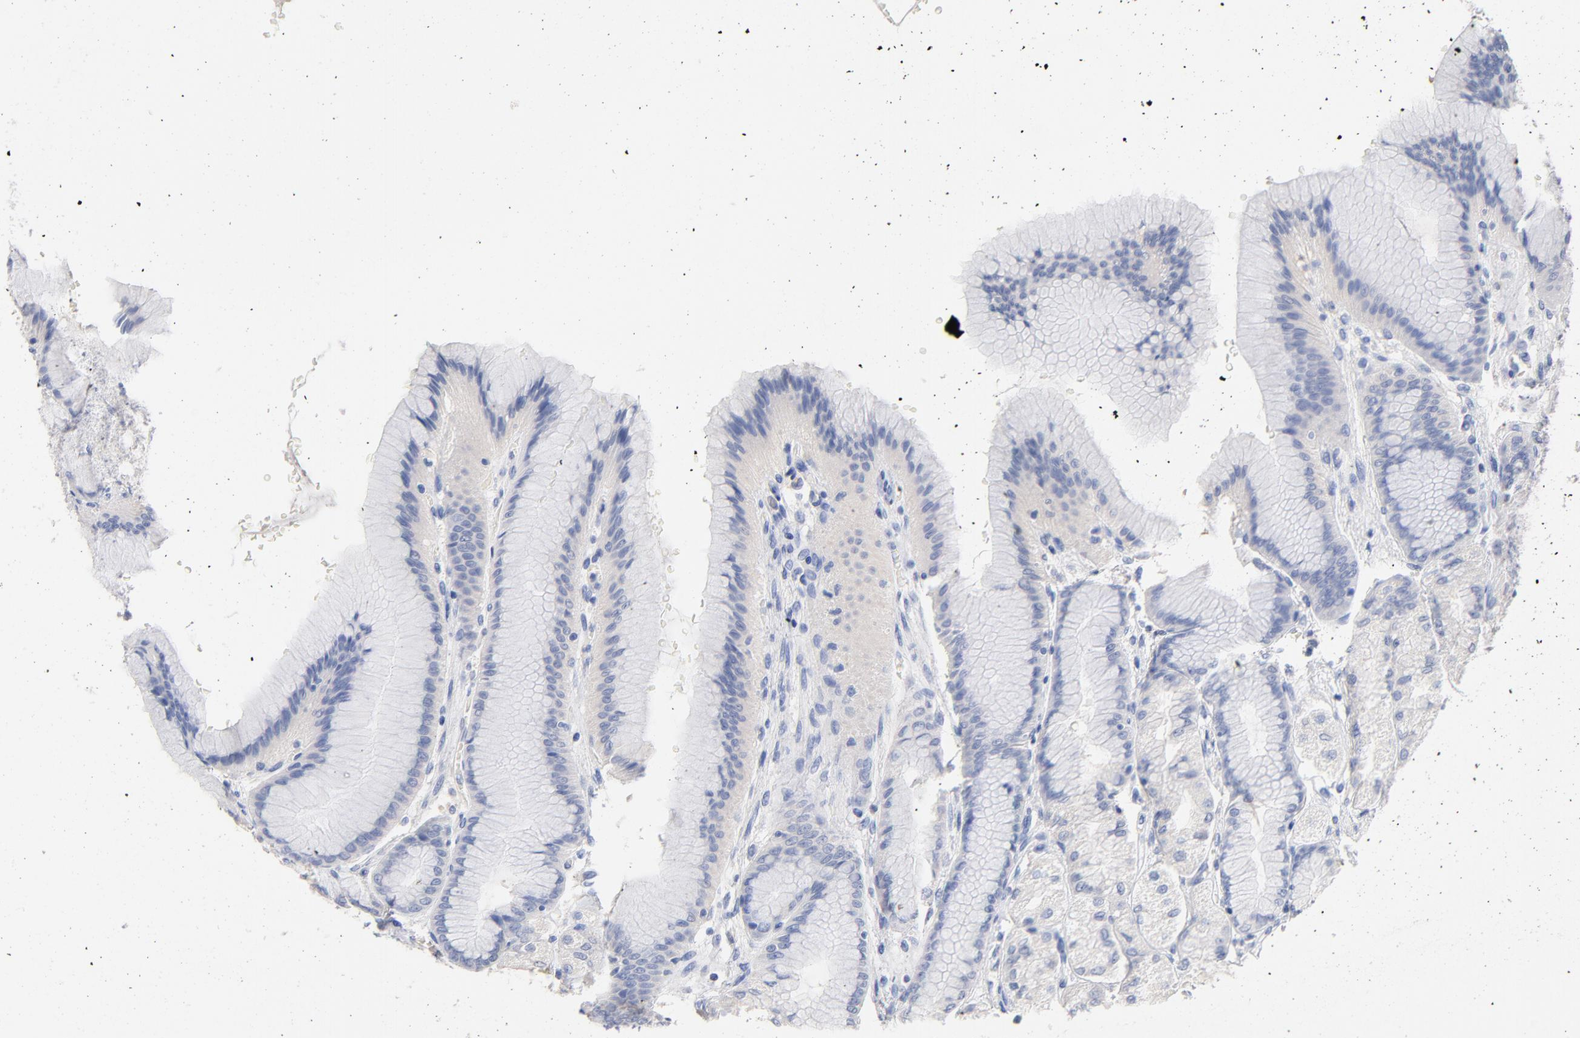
{"staining": {"intensity": "weak", "quantity": ">75%", "location": "cytoplasmic/membranous"}, "tissue": "stomach", "cell_type": "Glandular cells", "image_type": "normal", "snomed": [{"axis": "morphology", "description": "Normal tissue, NOS"}, {"axis": "morphology", "description": "Adenocarcinoma, NOS"}, {"axis": "topography", "description": "Stomach"}, {"axis": "topography", "description": "Stomach, lower"}], "caption": "Immunohistochemistry of normal human stomach shows low levels of weak cytoplasmic/membranous expression in approximately >75% of glandular cells.", "gene": "CPS1", "patient": {"sex": "female", "age": 65}}